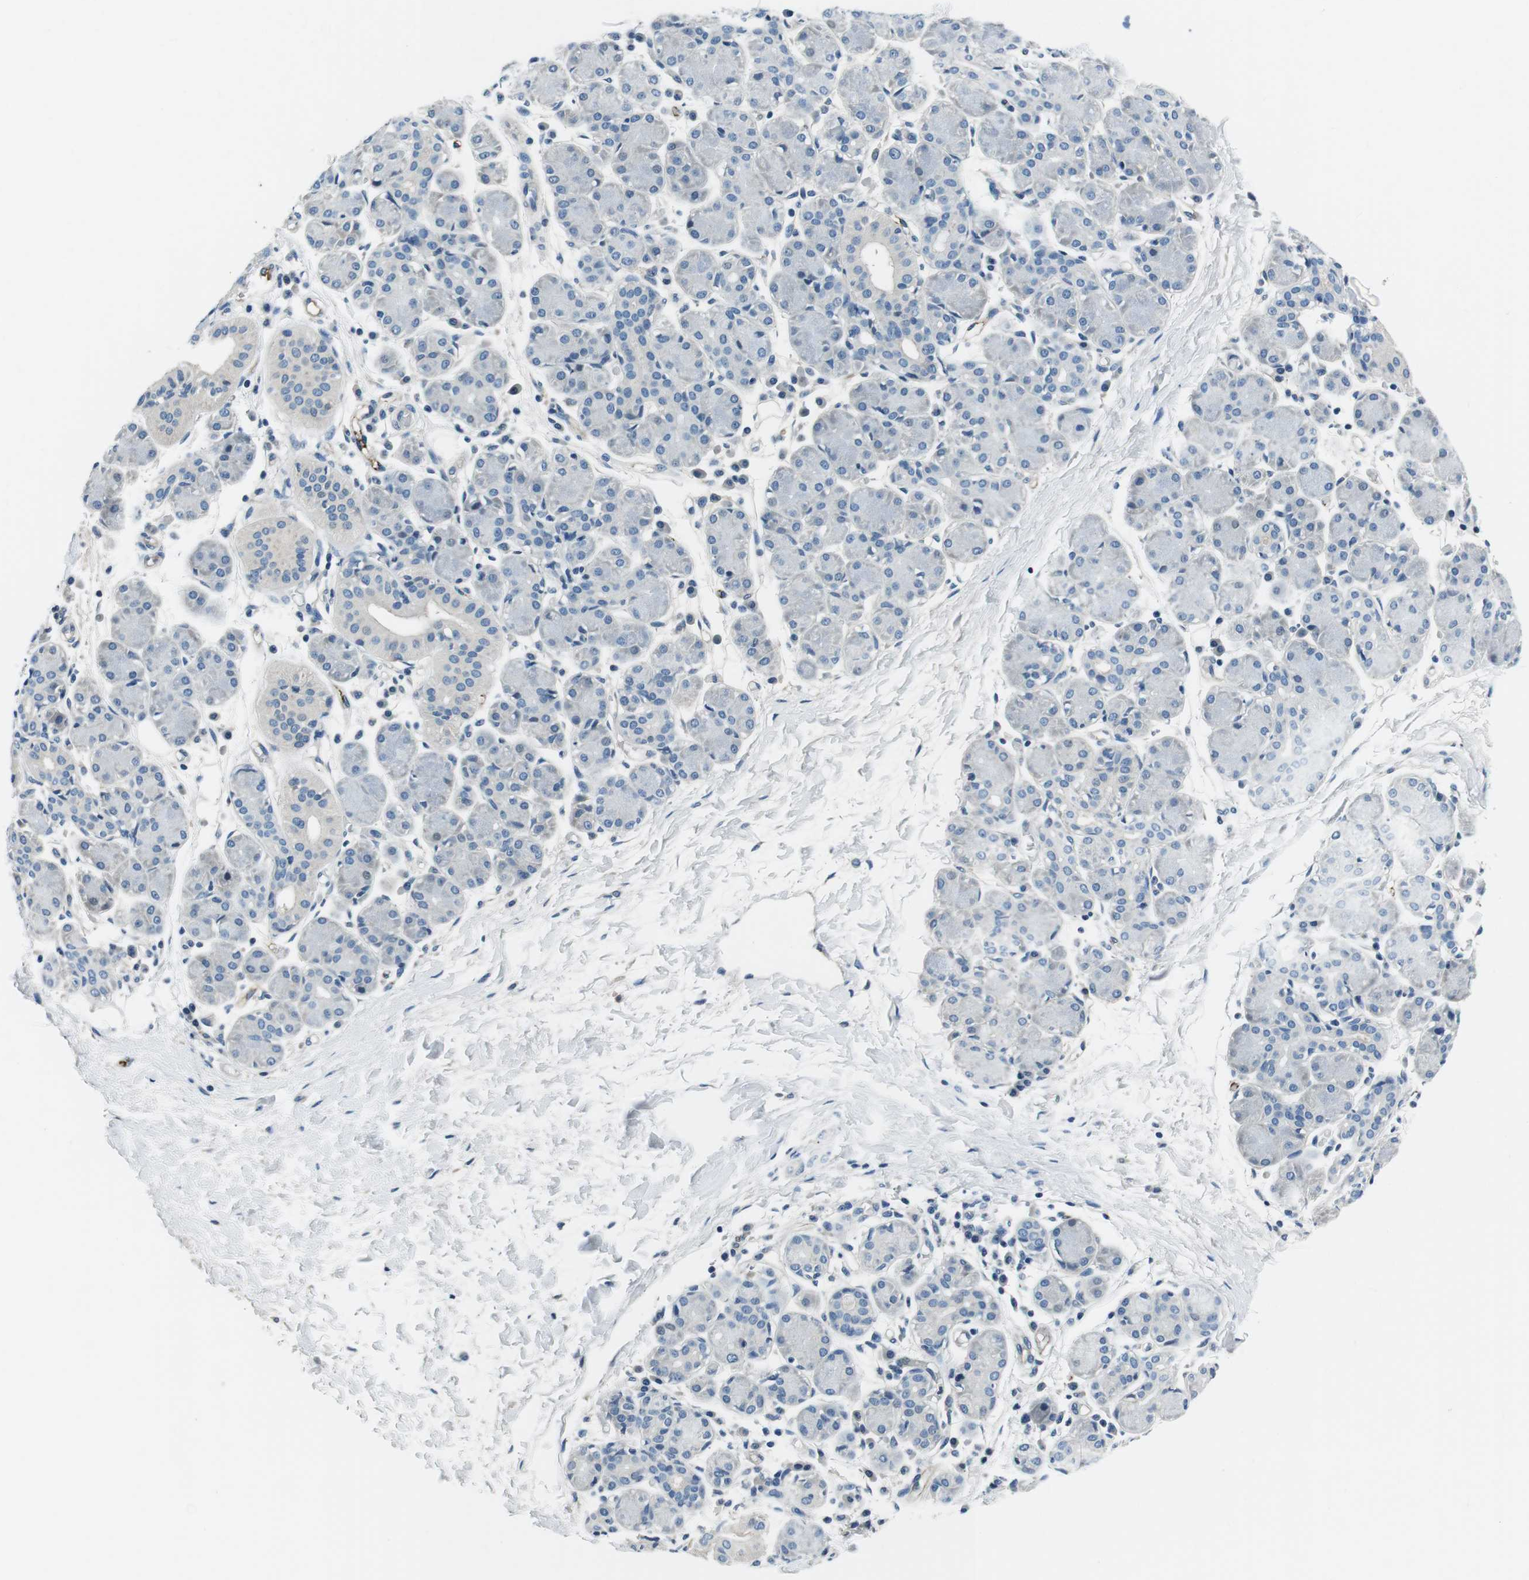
{"staining": {"intensity": "negative", "quantity": "none", "location": "none"}, "tissue": "salivary gland", "cell_type": "Glandular cells", "image_type": "normal", "snomed": [{"axis": "morphology", "description": "Normal tissue, NOS"}, {"axis": "morphology", "description": "Inflammation, NOS"}, {"axis": "topography", "description": "Lymph node"}, {"axis": "topography", "description": "Salivary gland"}], "caption": "Immunohistochemistry histopathology image of unremarkable human salivary gland stained for a protein (brown), which shows no expression in glandular cells.", "gene": "KCNJ5", "patient": {"sex": "male", "age": 3}}